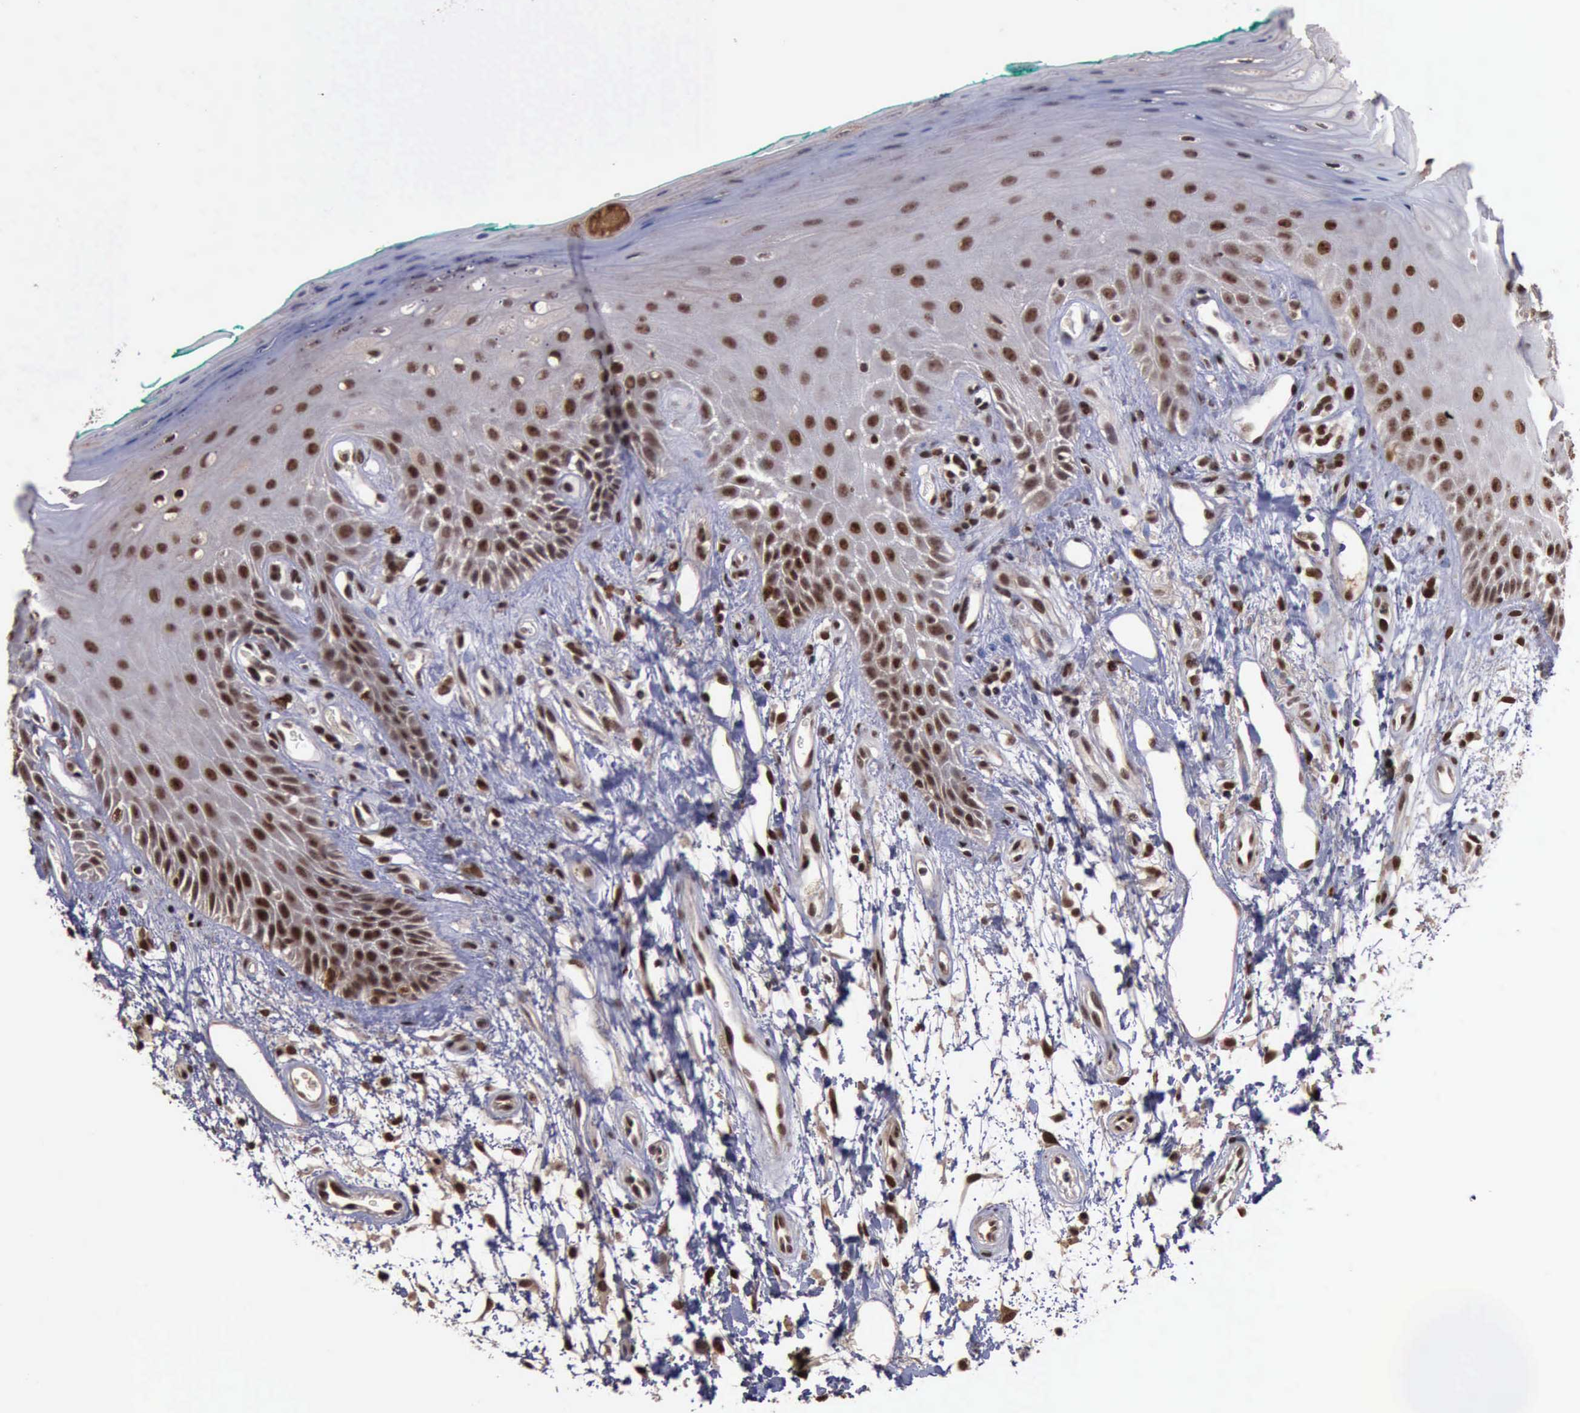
{"staining": {"intensity": "strong", "quantity": ">75%", "location": "cytoplasmic/membranous,nuclear"}, "tissue": "oral mucosa", "cell_type": "Squamous epithelial cells", "image_type": "normal", "snomed": [{"axis": "morphology", "description": "Normal tissue, NOS"}, {"axis": "morphology", "description": "Squamous cell carcinoma, NOS"}, {"axis": "topography", "description": "Skeletal muscle"}, {"axis": "topography", "description": "Oral tissue"}, {"axis": "topography", "description": "Head-Neck"}], "caption": "DAB immunohistochemical staining of benign human oral mucosa reveals strong cytoplasmic/membranous,nuclear protein expression in approximately >75% of squamous epithelial cells. The staining was performed using DAB, with brown indicating positive protein expression. Nuclei are stained blue with hematoxylin.", "gene": "TRMT2A", "patient": {"sex": "female", "age": 84}}